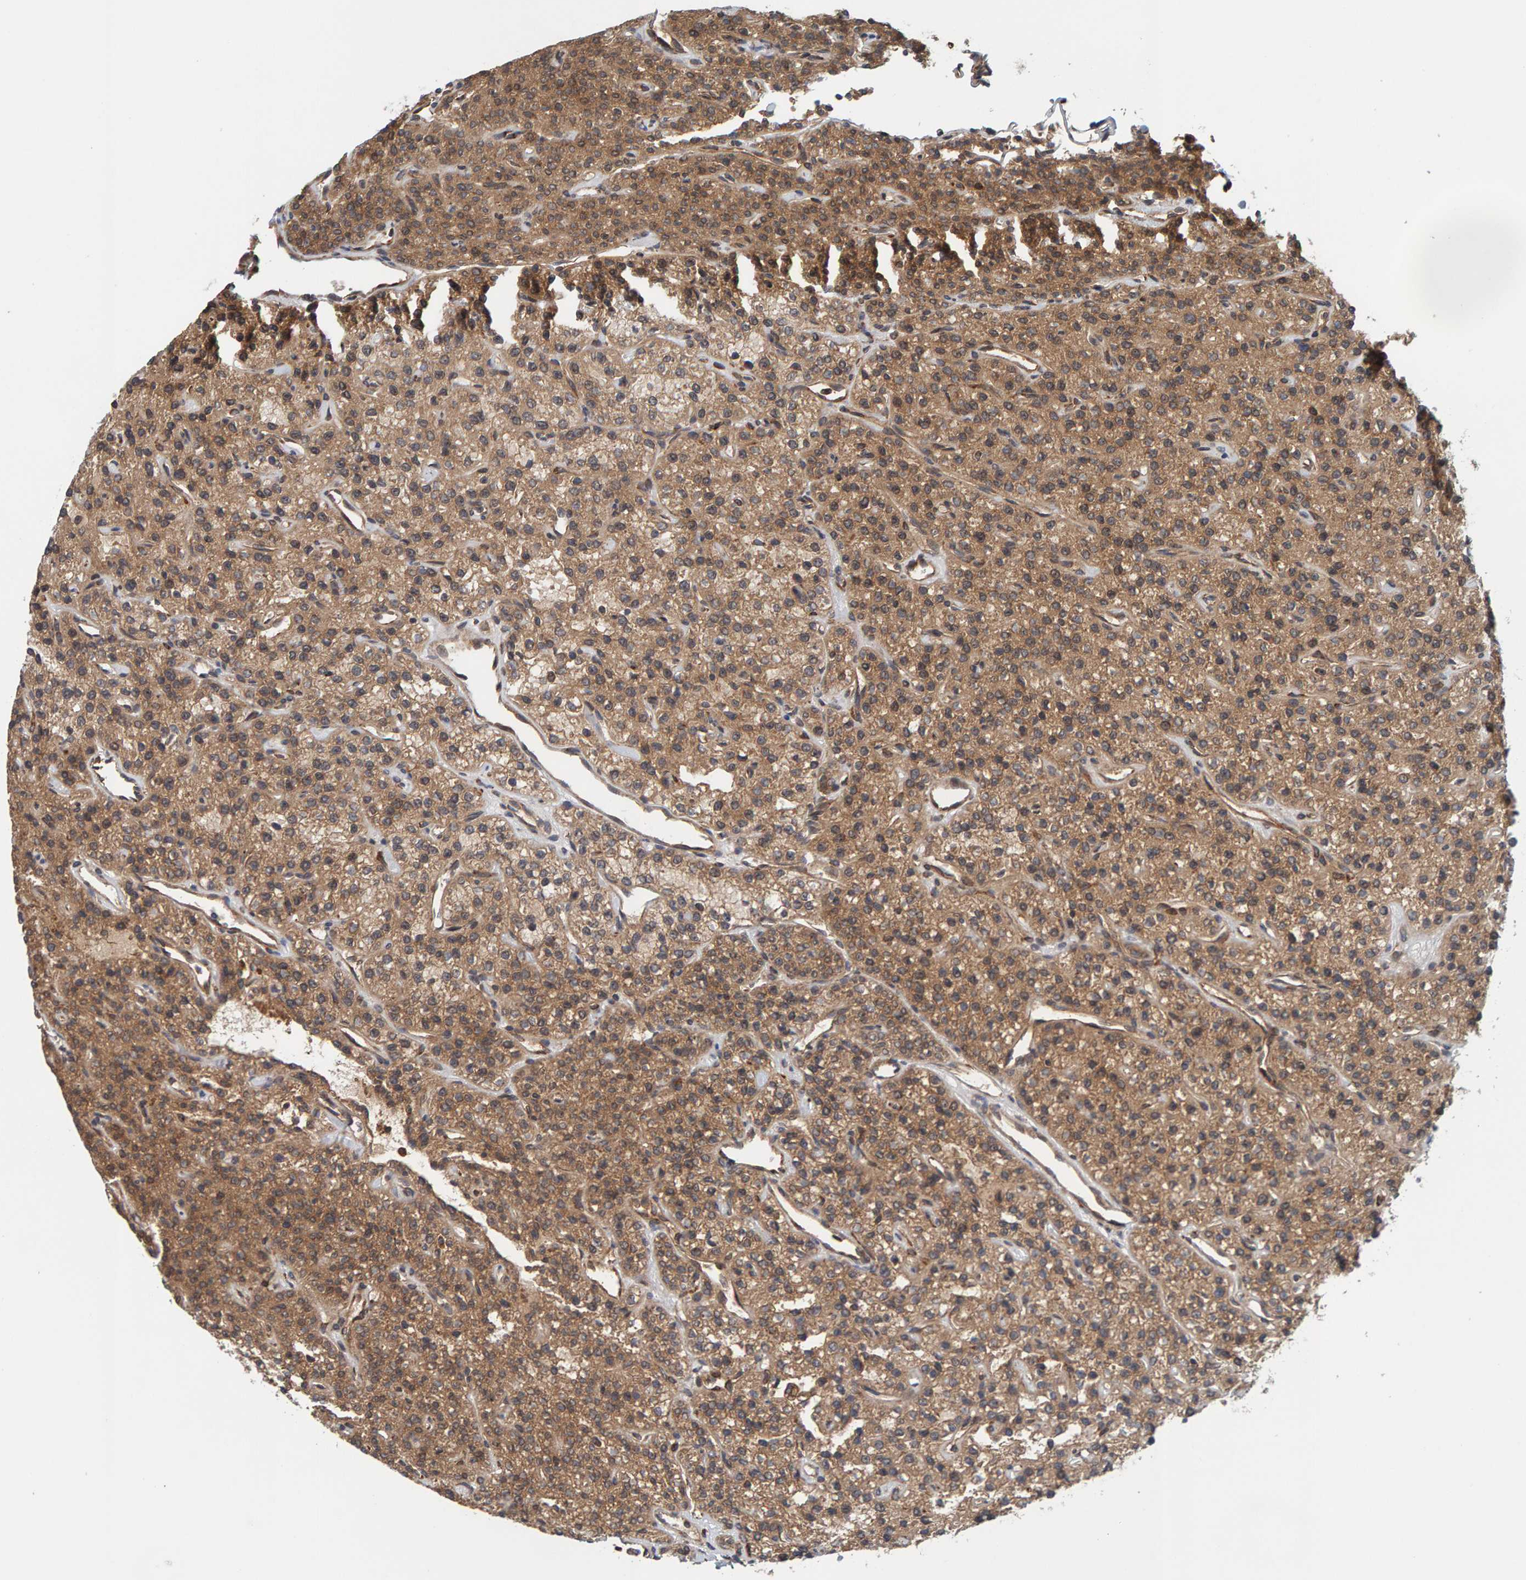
{"staining": {"intensity": "moderate", "quantity": ">75%", "location": "cytoplasmic/membranous"}, "tissue": "parathyroid gland", "cell_type": "Glandular cells", "image_type": "normal", "snomed": [{"axis": "morphology", "description": "Normal tissue, NOS"}, {"axis": "topography", "description": "Parathyroid gland"}], "caption": "Brown immunohistochemical staining in unremarkable parathyroid gland reveals moderate cytoplasmic/membranous expression in approximately >75% of glandular cells.", "gene": "BAIAP2", "patient": {"sex": "male", "age": 46}}